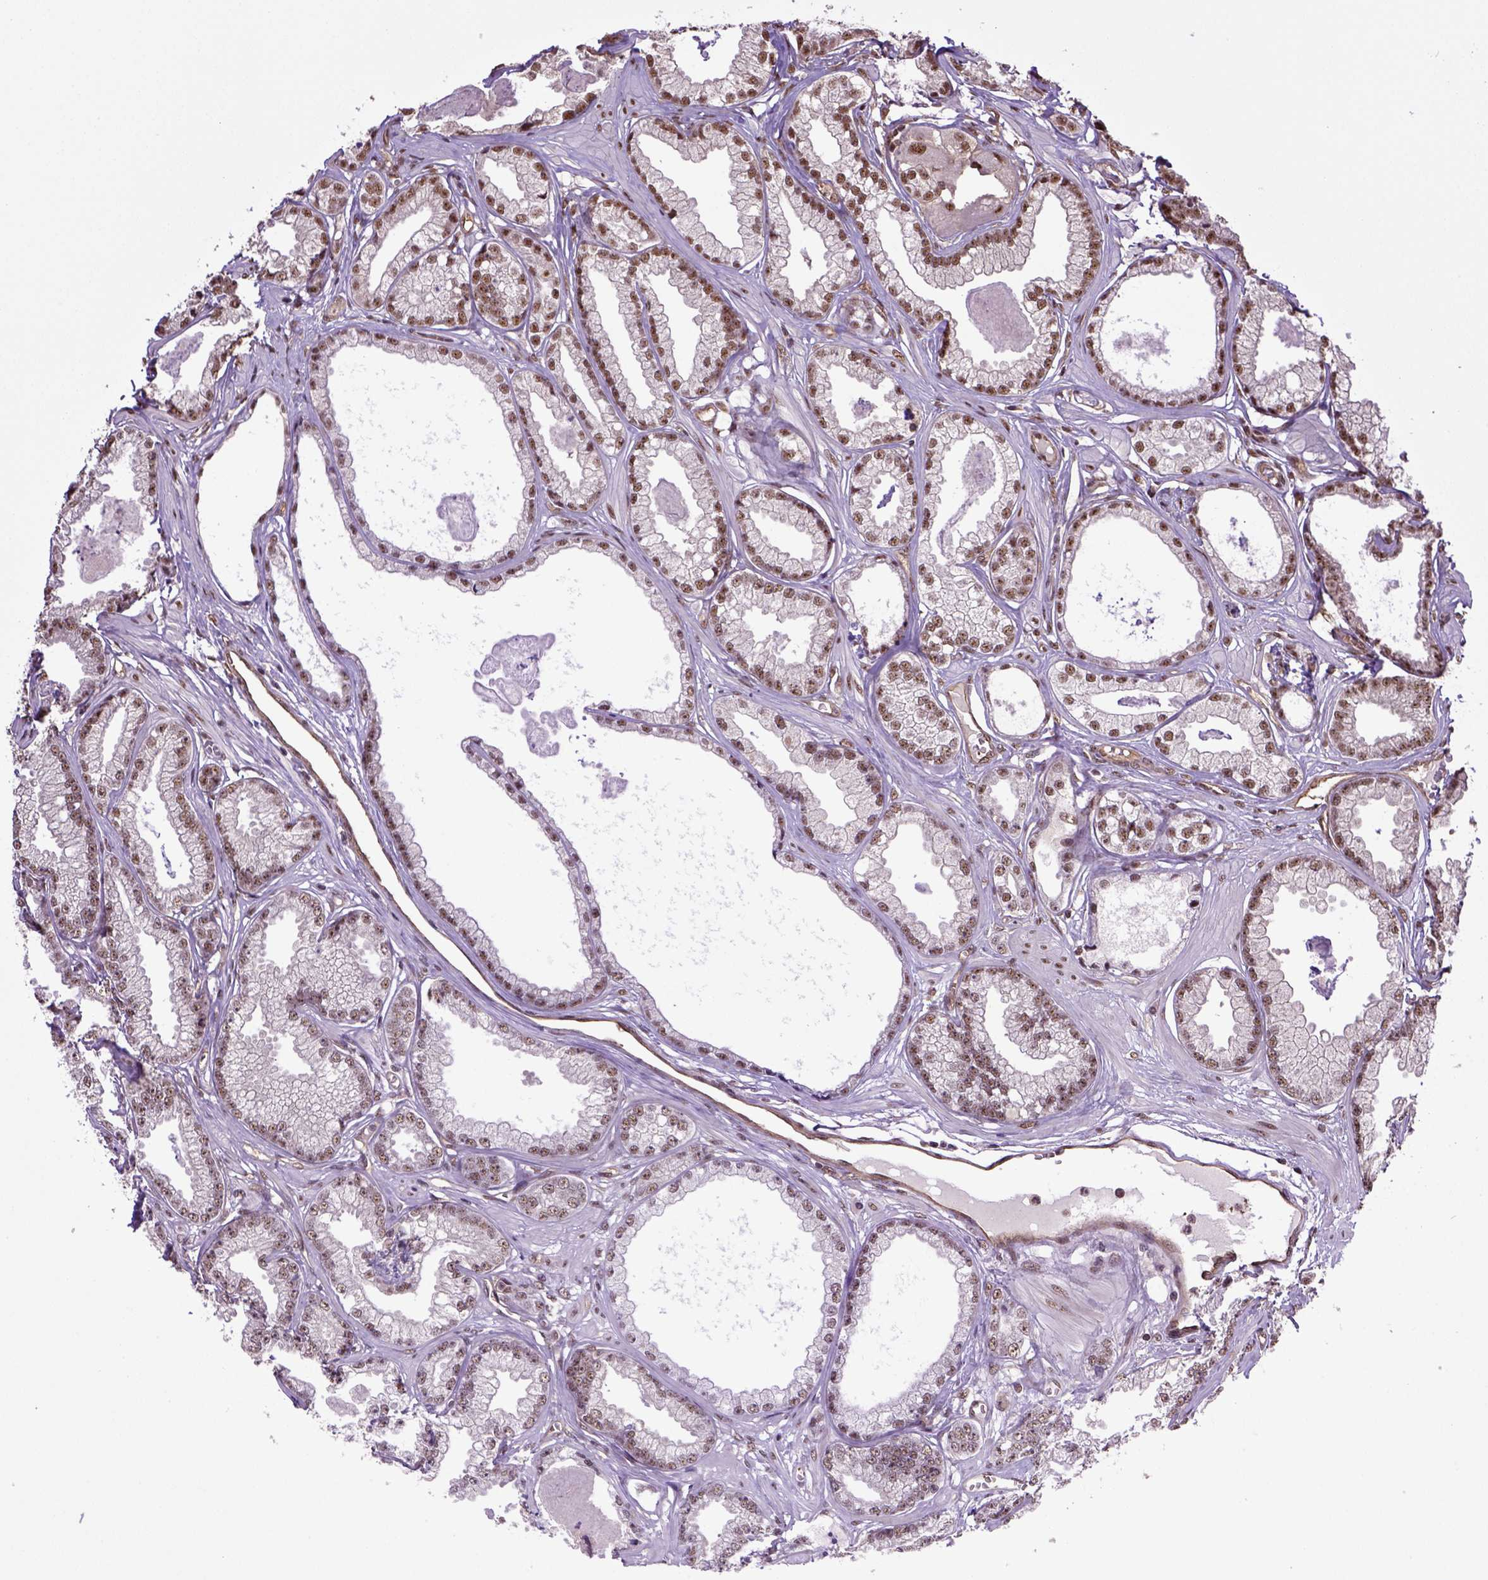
{"staining": {"intensity": "moderate", "quantity": ">75%", "location": "nuclear"}, "tissue": "prostate cancer", "cell_type": "Tumor cells", "image_type": "cancer", "snomed": [{"axis": "morphology", "description": "Adenocarcinoma, Low grade"}, {"axis": "topography", "description": "Prostate"}], "caption": "Immunohistochemical staining of human prostate cancer demonstrates medium levels of moderate nuclear protein staining in approximately >75% of tumor cells.", "gene": "PPIG", "patient": {"sex": "male", "age": 64}}